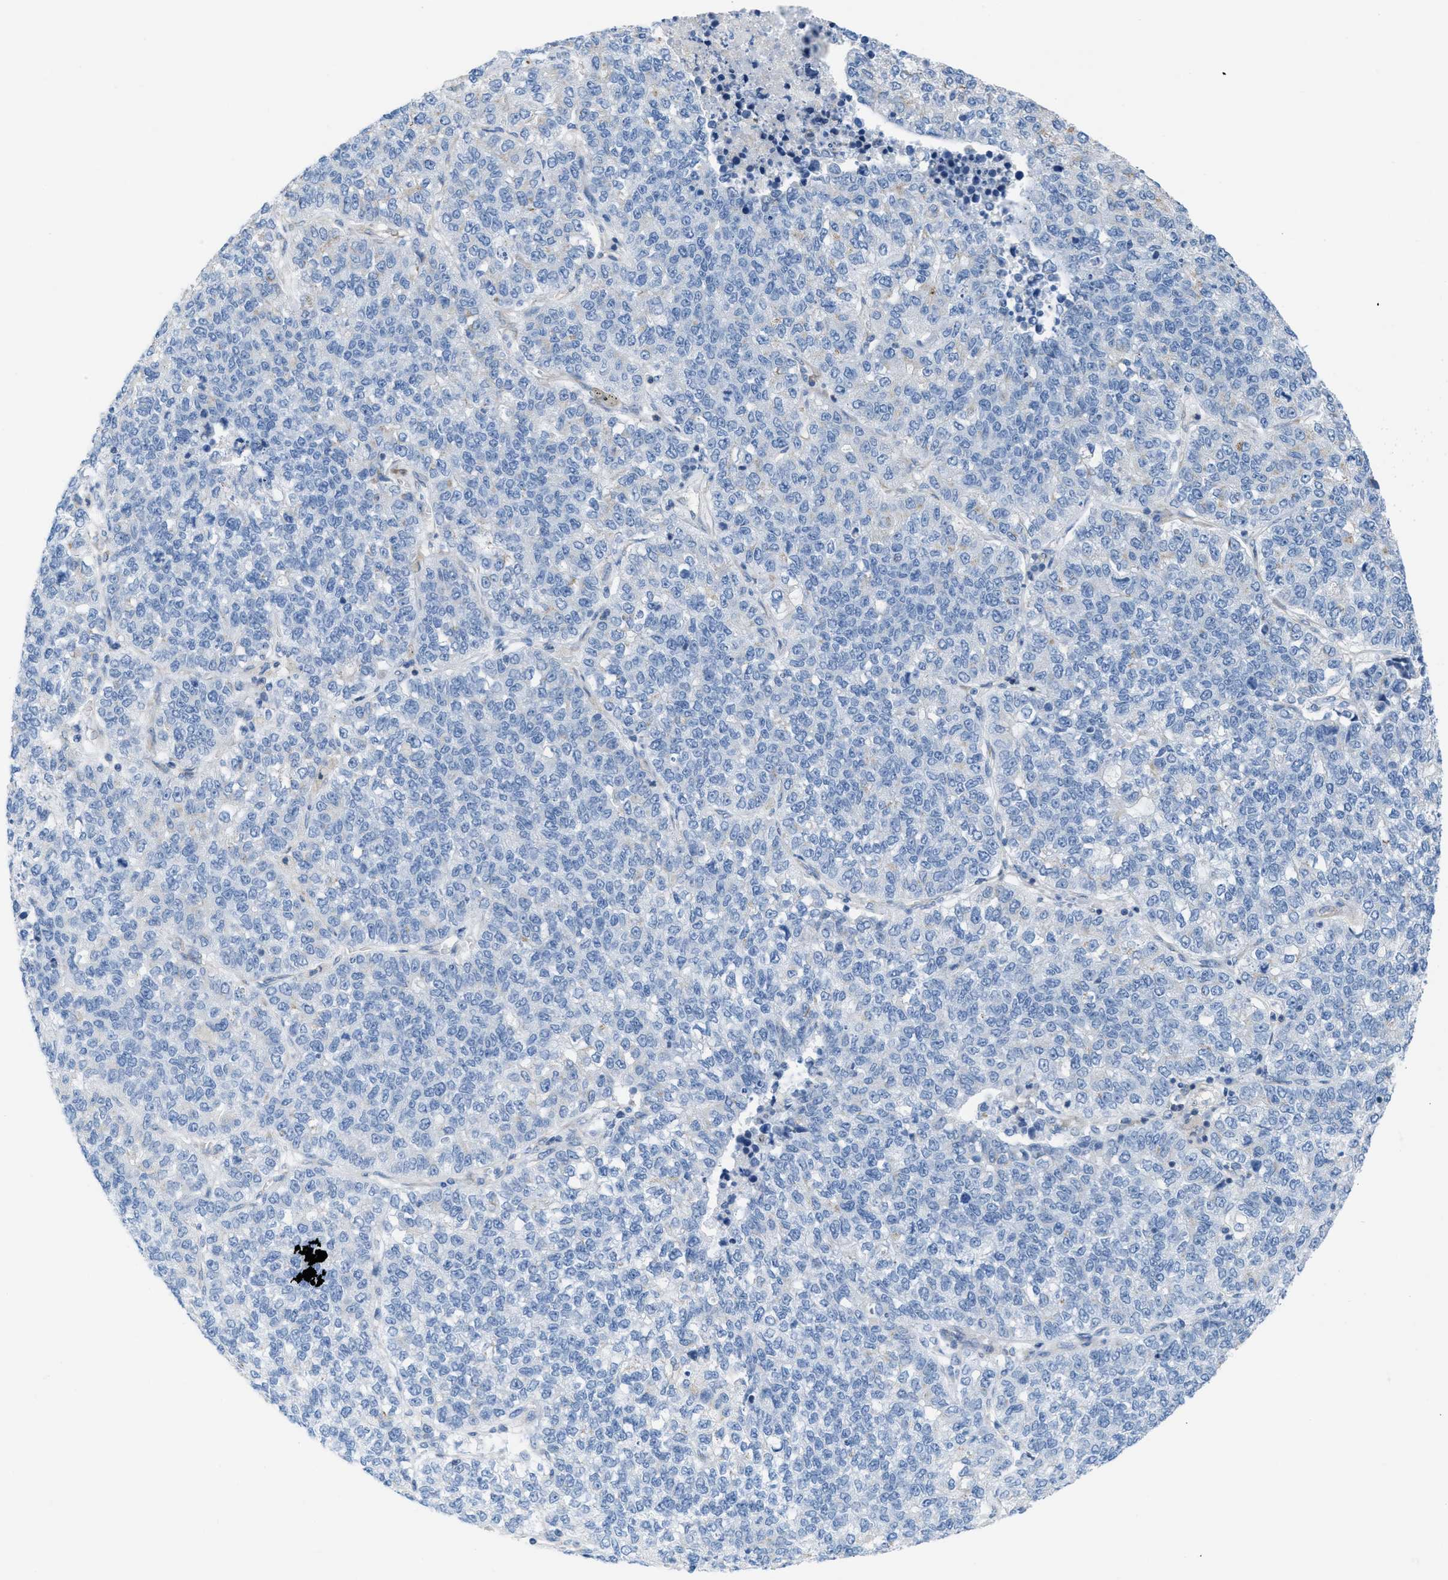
{"staining": {"intensity": "weak", "quantity": "<25%", "location": "cytoplasmic/membranous"}, "tissue": "lung cancer", "cell_type": "Tumor cells", "image_type": "cancer", "snomed": [{"axis": "morphology", "description": "Adenocarcinoma, NOS"}, {"axis": "topography", "description": "Lung"}], "caption": "Lung cancer (adenocarcinoma) stained for a protein using immunohistochemistry (IHC) displays no staining tumor cells.", "gene": "ASGR1", "patient": {"sex": "male", "age": 49}}